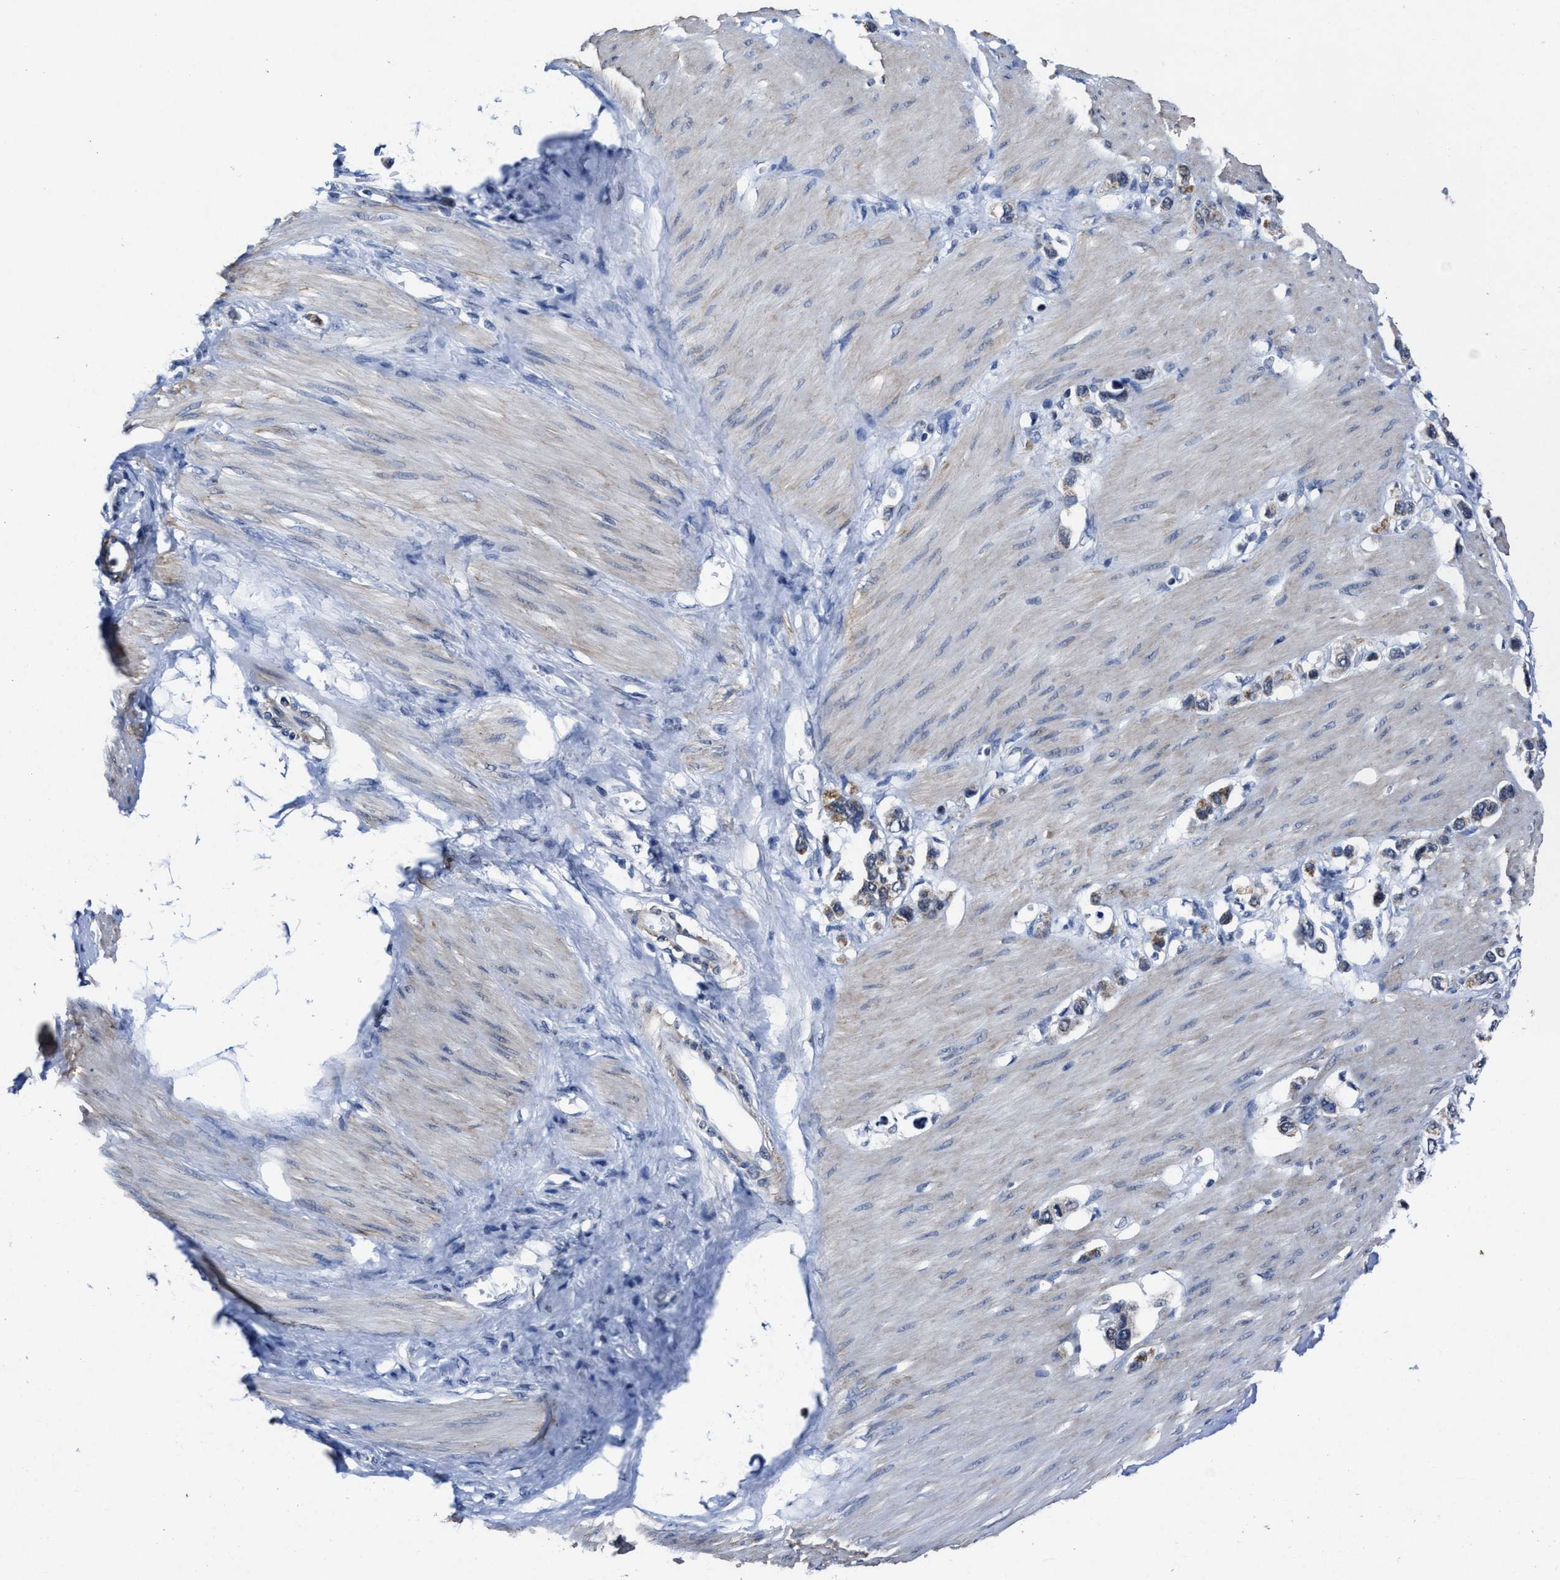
{"staining": {"intensity": "moderate", "quantity": "25%-75%", "location": "cytoplasmic/membranous"}, "tissue": "stomach cancer", "cell_type": "Tumor cells", "image_type": "cancer", "snomed": [{"axis": "morphology", "description": "Adenocarcinoma, NOS"}, {"axis": "topography", "description": "Stomach"}], "caption": "Stomach adenocarcinoma stained with immunohistochemistry exhibits moderate cytoplasmic/membranous staining in about 25%-75% of tumor cells.", "gene": "ID3", "patient": {"sex": "female", "age": 65}}